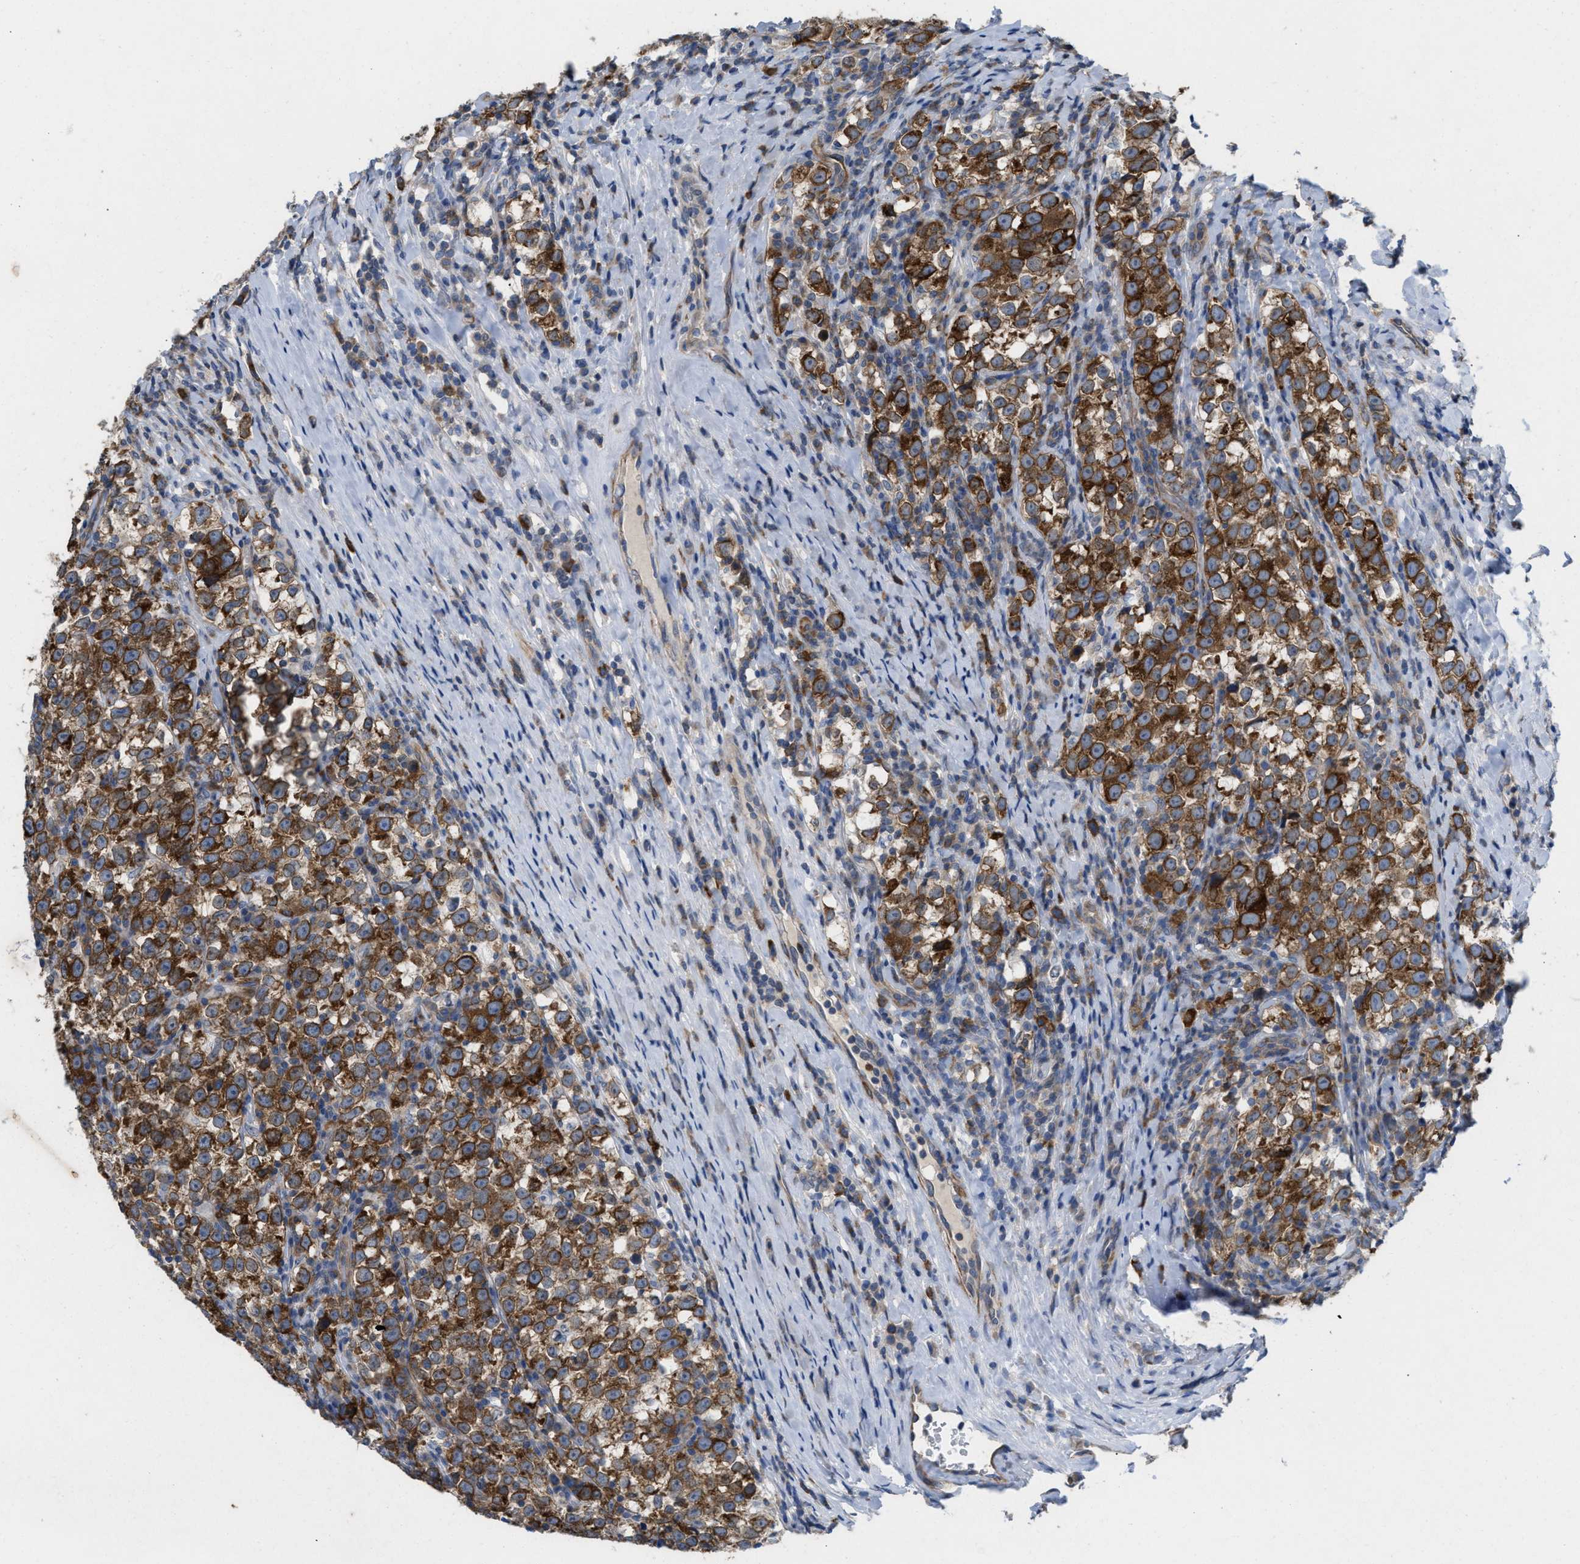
{"staining": {"intensity": "strong", "quantity": ">75%", "location": "cytoplasmic/membranous"}, "tissue": "testis cancer", "cell_type": "Tumor cells", "image_type": "cancer", "snomed": [{"axis": "morphology", "description": "Normal tissue, NOS"}, {"axis": "morphology", "description": "Seminoma, NOS"}, {"axis": "topography", "description": "Testis"}], "caption": "Immunohistochemical staining of human testis seminoma demonstrates high levels of strong cytoplasmic/membranous expression in about >75% of tumor cells.", "gene": "UBAP2", "patient": {"sex": "male", "age": 43}}